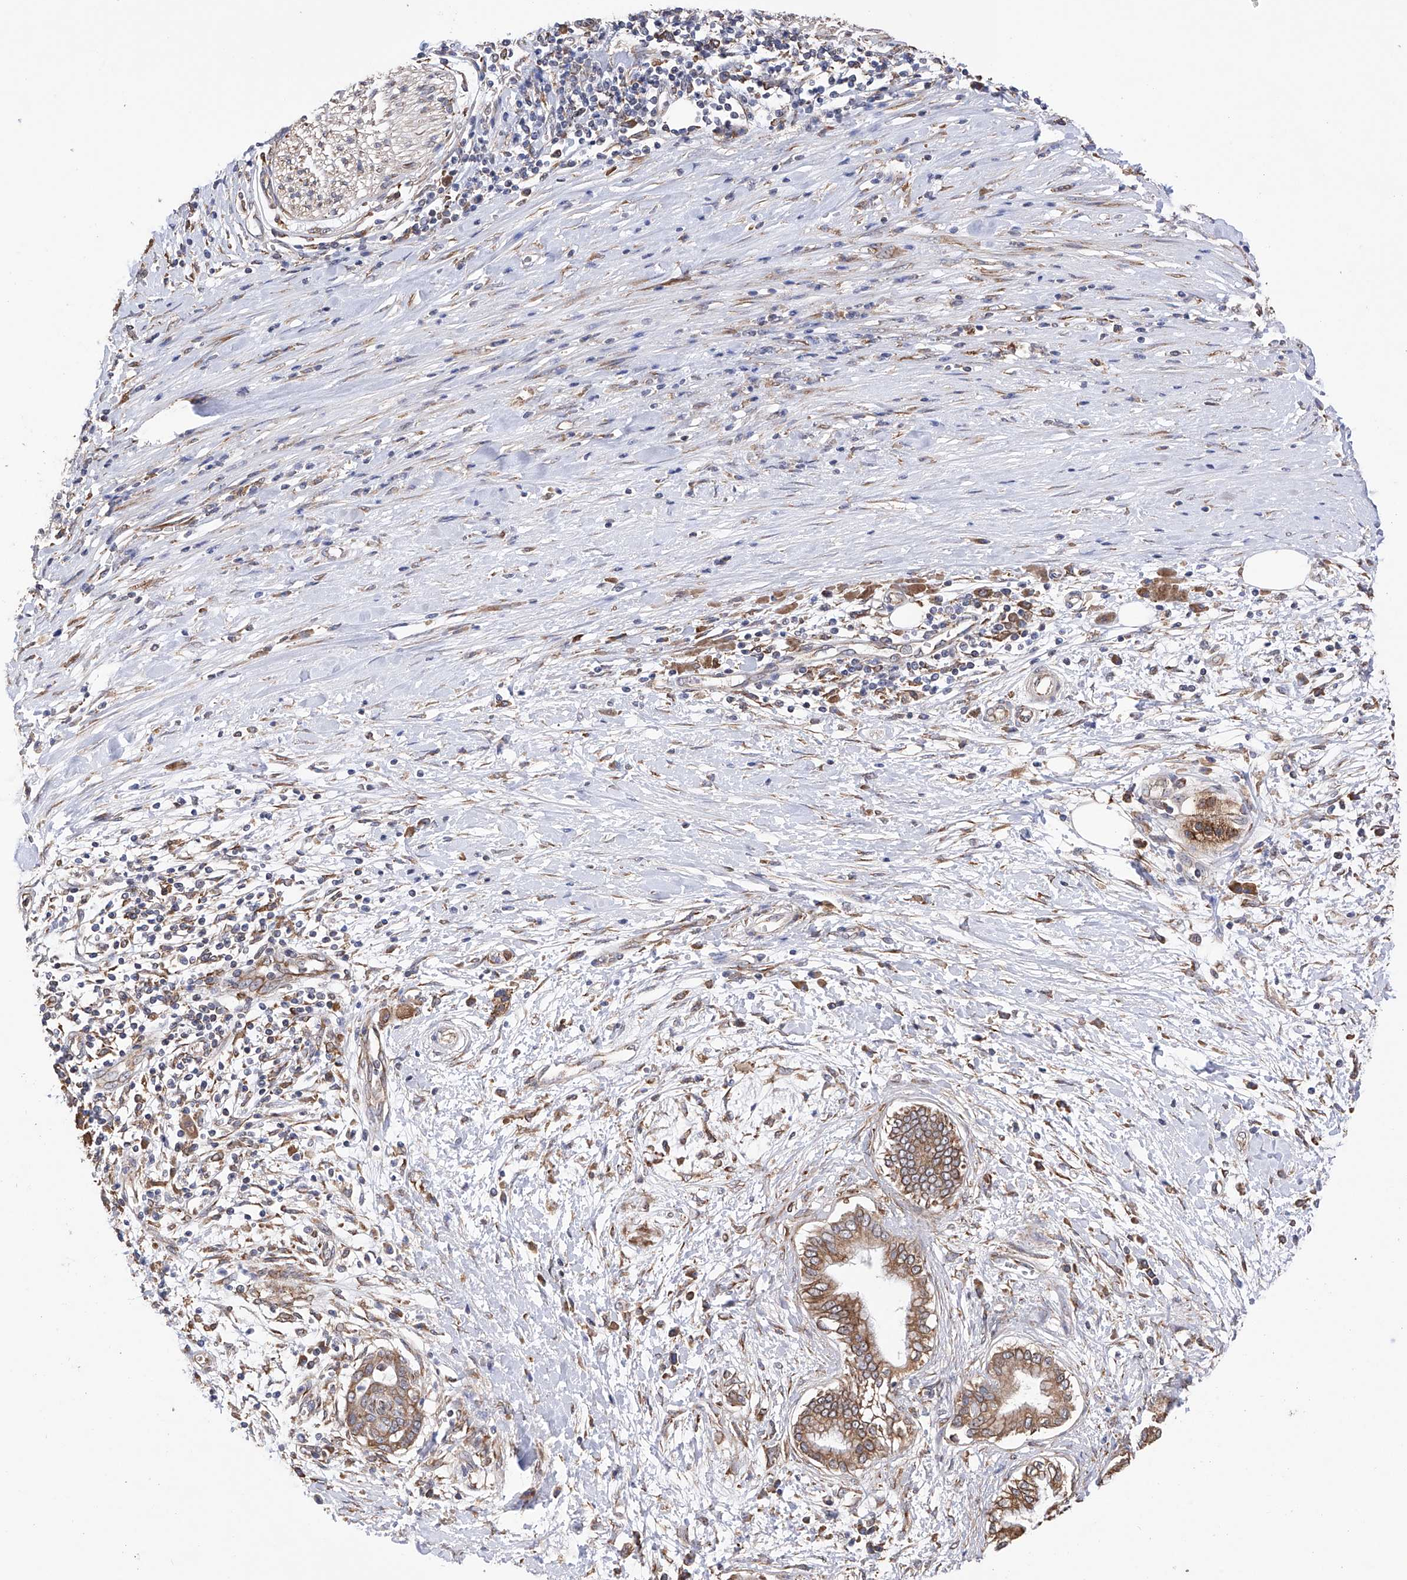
{"staining": {"intensity": "moderate", "quantity": ">75%", "location": "cytoplasmic/membranous"}, "tissue": "pancreatic cancer", "cell_type": "Tumor cells", "image_type": "cancer", "snomed": [{"axis": "morphology", "description": "Adenocarcinoma, NOS"}, {"axis": "topography", "description": "Pancreas"}], "caption": "Protein staining reveals moderate cytoplasmic/membranous staining in about >75% of tumor cells in pancreatic adenocarcinoma. (IHC, brightfield microscopy, high magnification).", "gene": "DNAH8", "patient": {"sex": "male", "age": 58}}